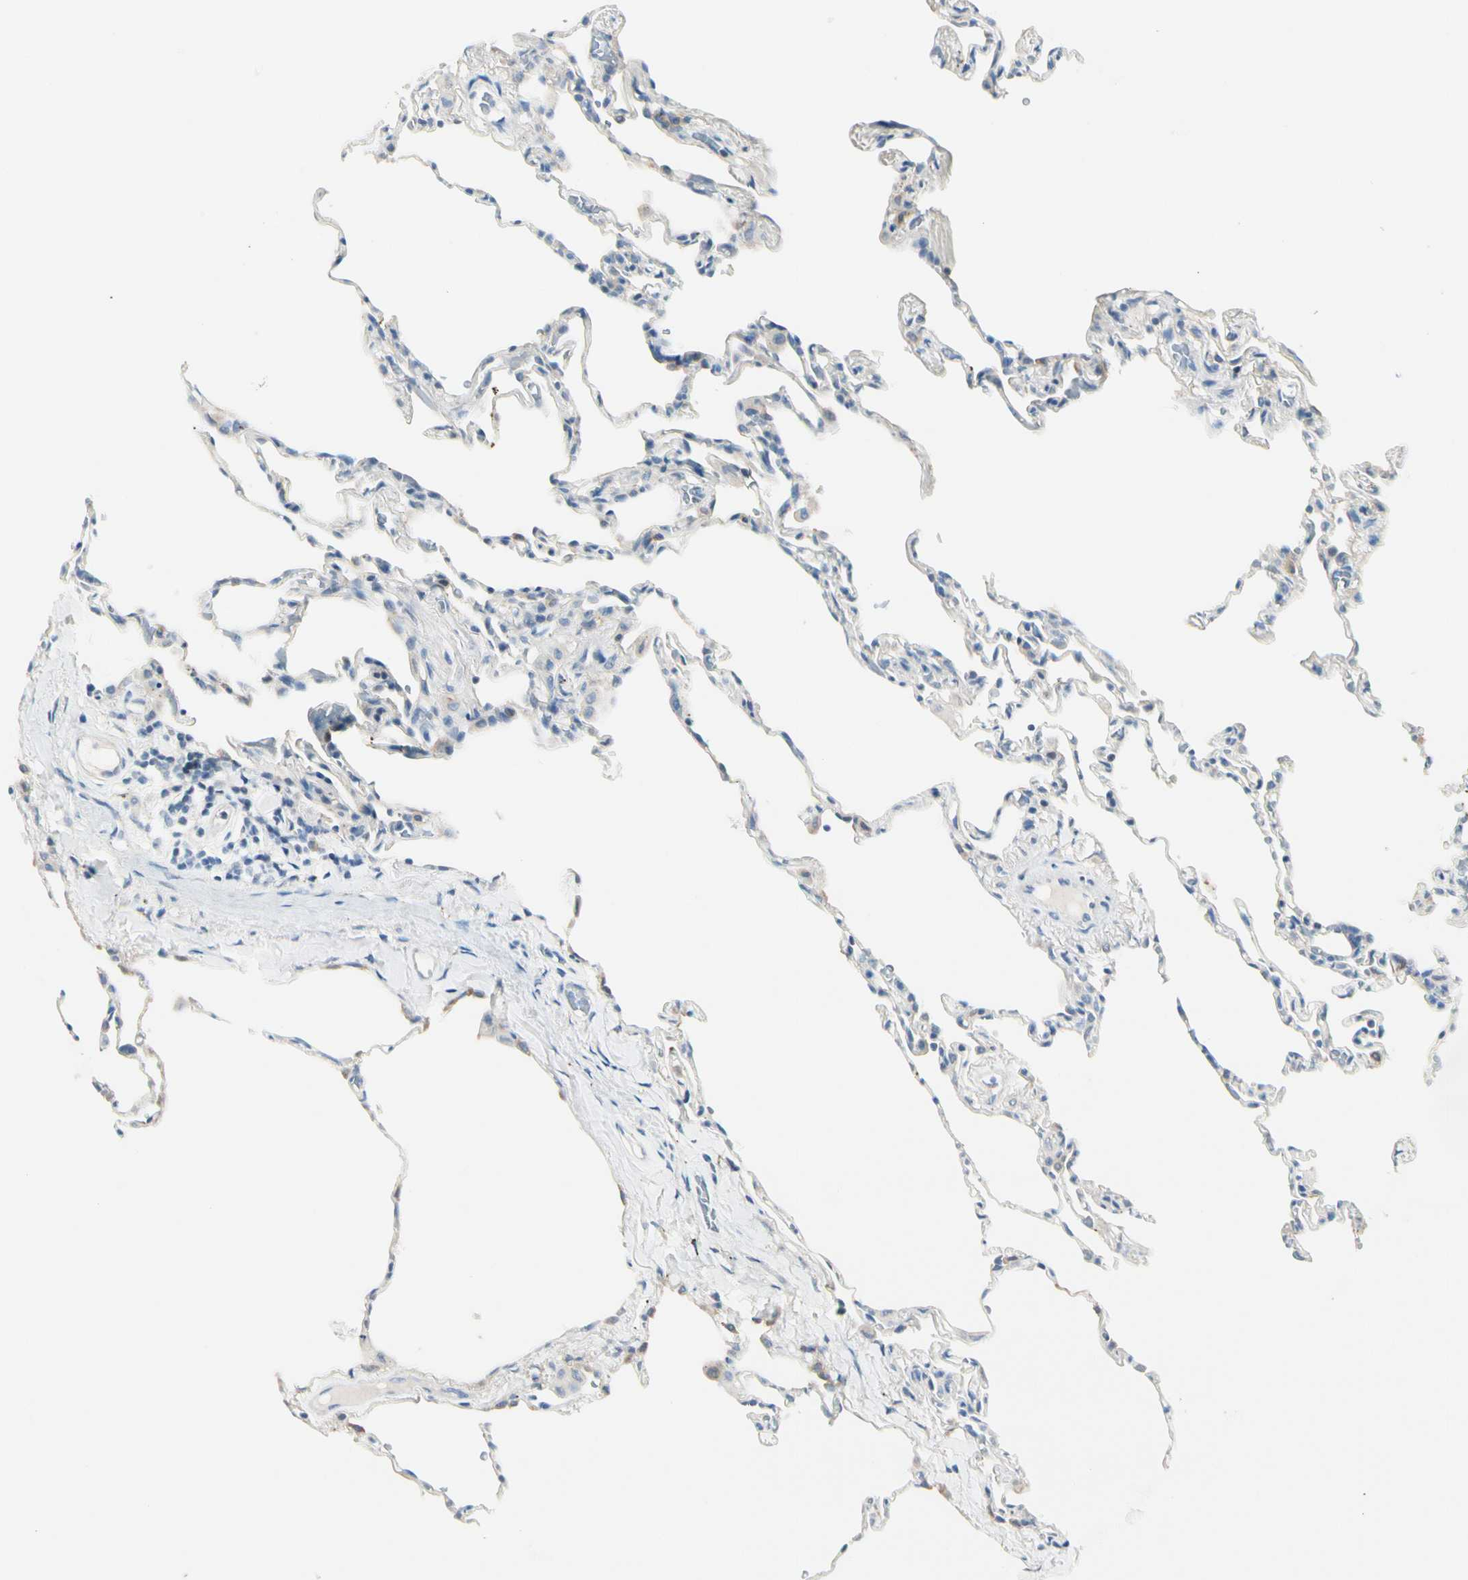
{"staining": {"intensity": "negative", "quantity": "none", "location": "none"}, "tissue": "lung", "cell_type": "Alveolar cells", "image_type": "normal", "snomed": [{"axis": "morphology", "description": "Normal tissue, NOS"}, {"axis": "topography", "description": "Lung"}], "caption": "The image displays no significant positivity in alveolar cells of lung. (DAB (3,3'-diaminobenzidine) IHC, high magnification).", "gene": "PEBP1", "patient": {"sex": "male", "age": 59}}